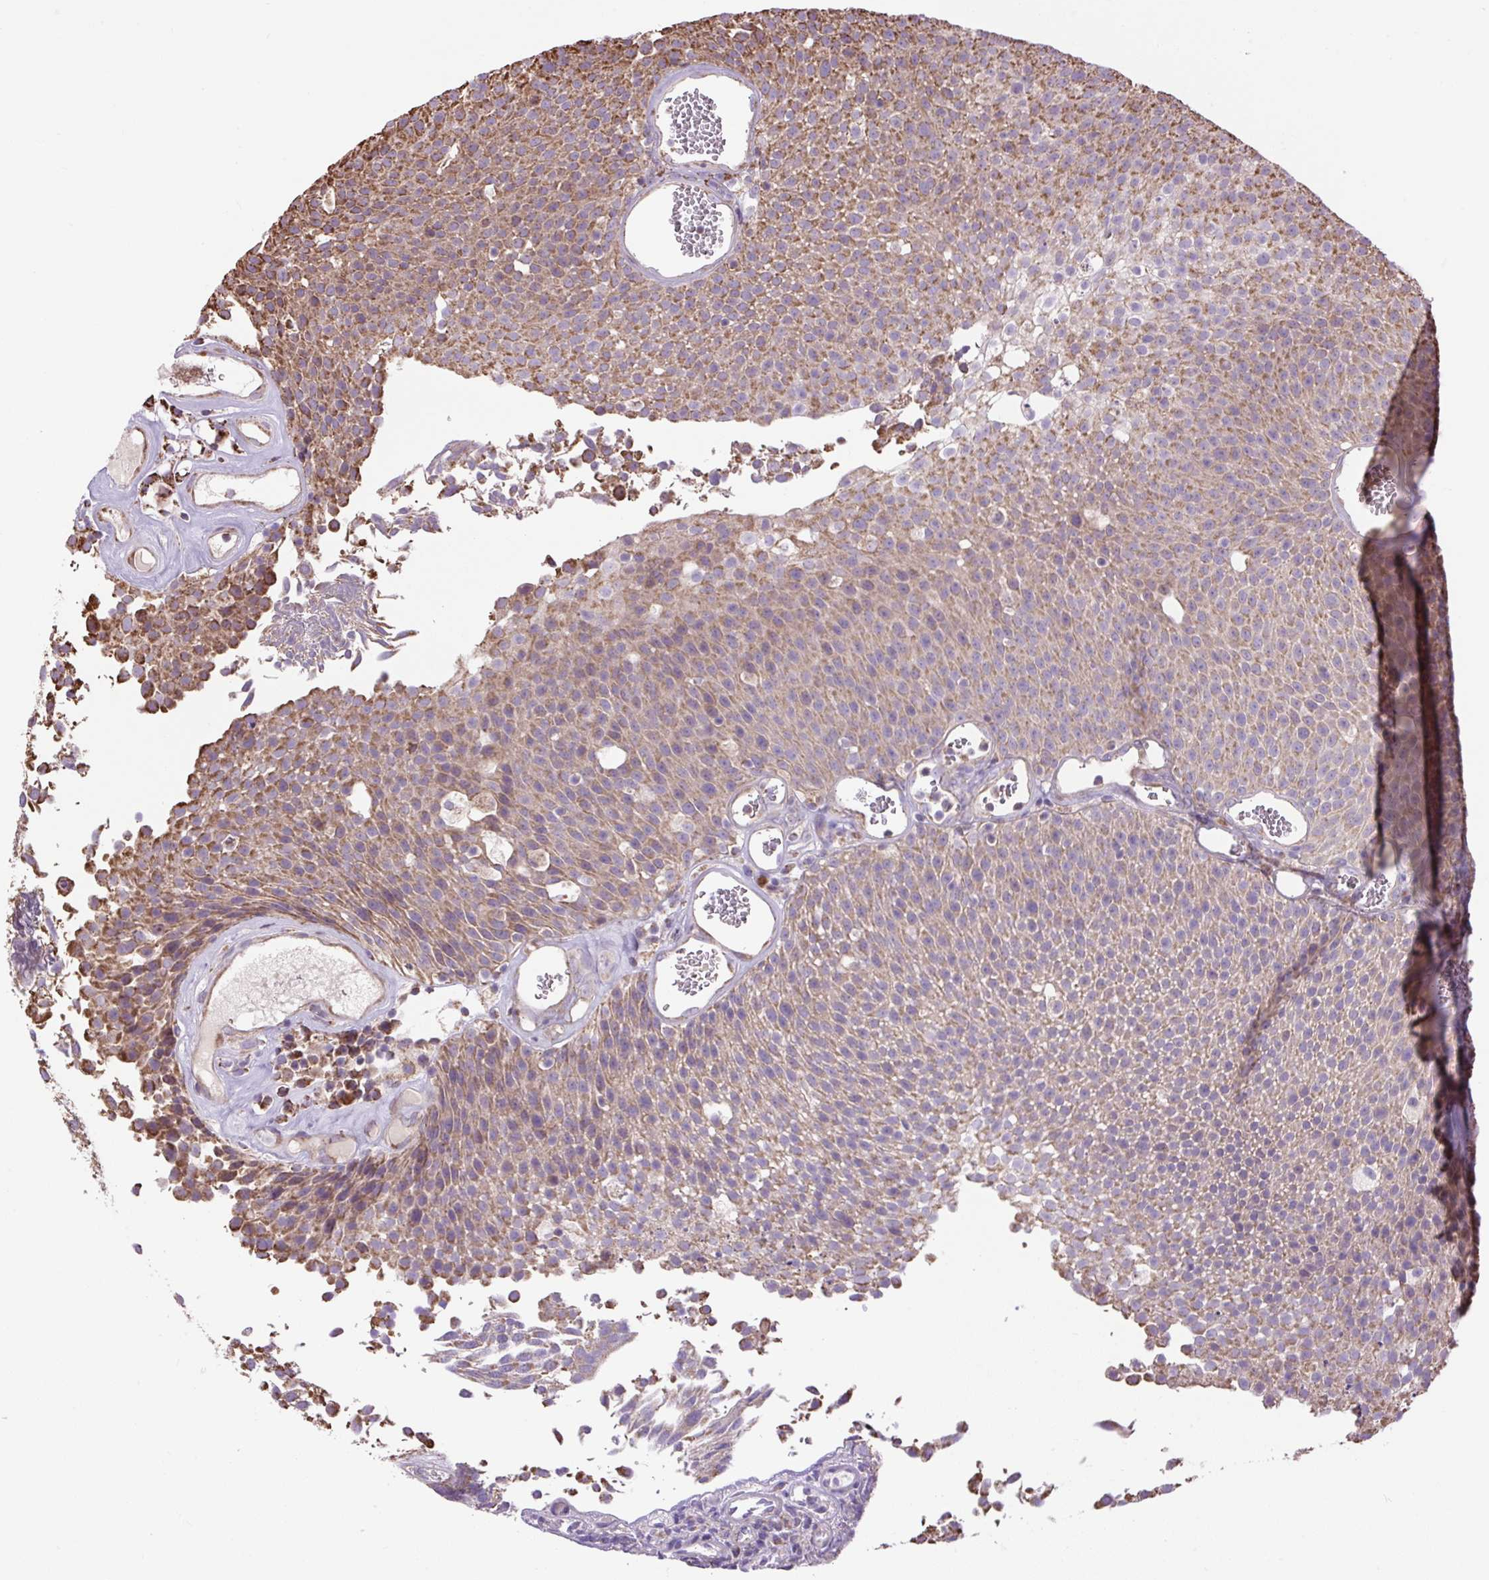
{"staining": {"intensity": "moderate", "quantity": ">75%", "location": "cytoplasmic/membranous"}, "tissue": "urothelial cancer", "cell_type": "Tumor cells", "image_type": "cancer", "snomed": [{"axis": "morphology", "description": "Urothelial carcinoma, Low grade"}, {"axis": "topography", "description": "Urinary bladder"}], "caption": "Protein expression analysis of urothelial cancer demonstrates moderate cytoplasmic/membranous staining in approximately >75% of tumor cells.", "gene": "PLCG1", "patient": {"sex": "female", "age": 79}}